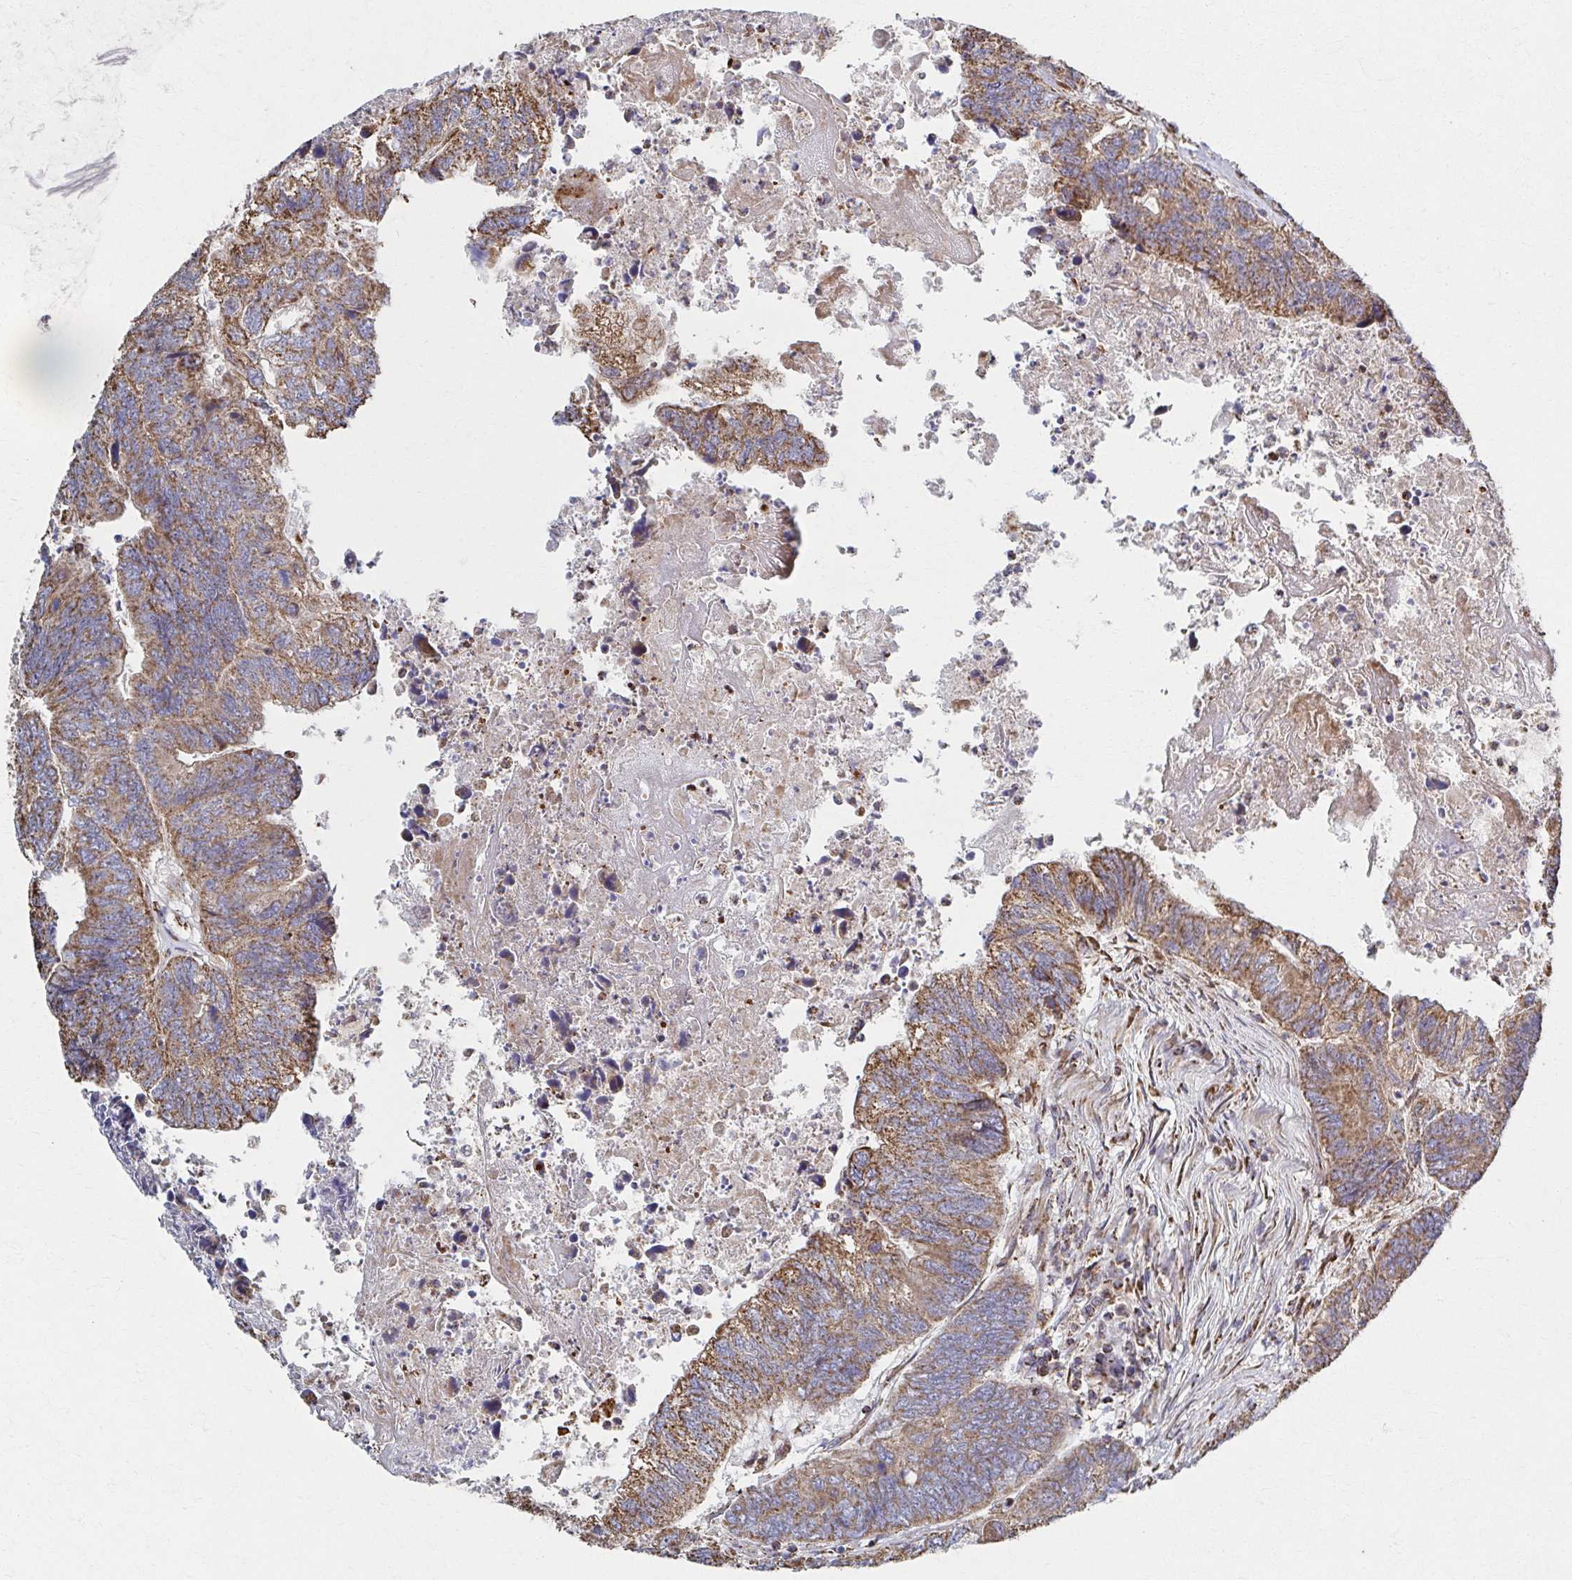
{"staining": {"intensity": "moderate", "quantity": ">75%", "location": "cytoplasmic/membranous"}, "tissue": "colorectal cancer", "cell_type": "Tumor cells", "image_type": "cancer", "snomed": [{"axis": "morphology", "description": "Adenocarcinoma, NOS"}, {"axis": "topography", "description": "Colon"}], "caption": "A histopathology image of colorectal cancer stained for a protein reveals moderate cytoplasmic/membranous brown staining in tumor cells.", "gene": "SAT1", "patient": {"sex": "female", "age": 67}}